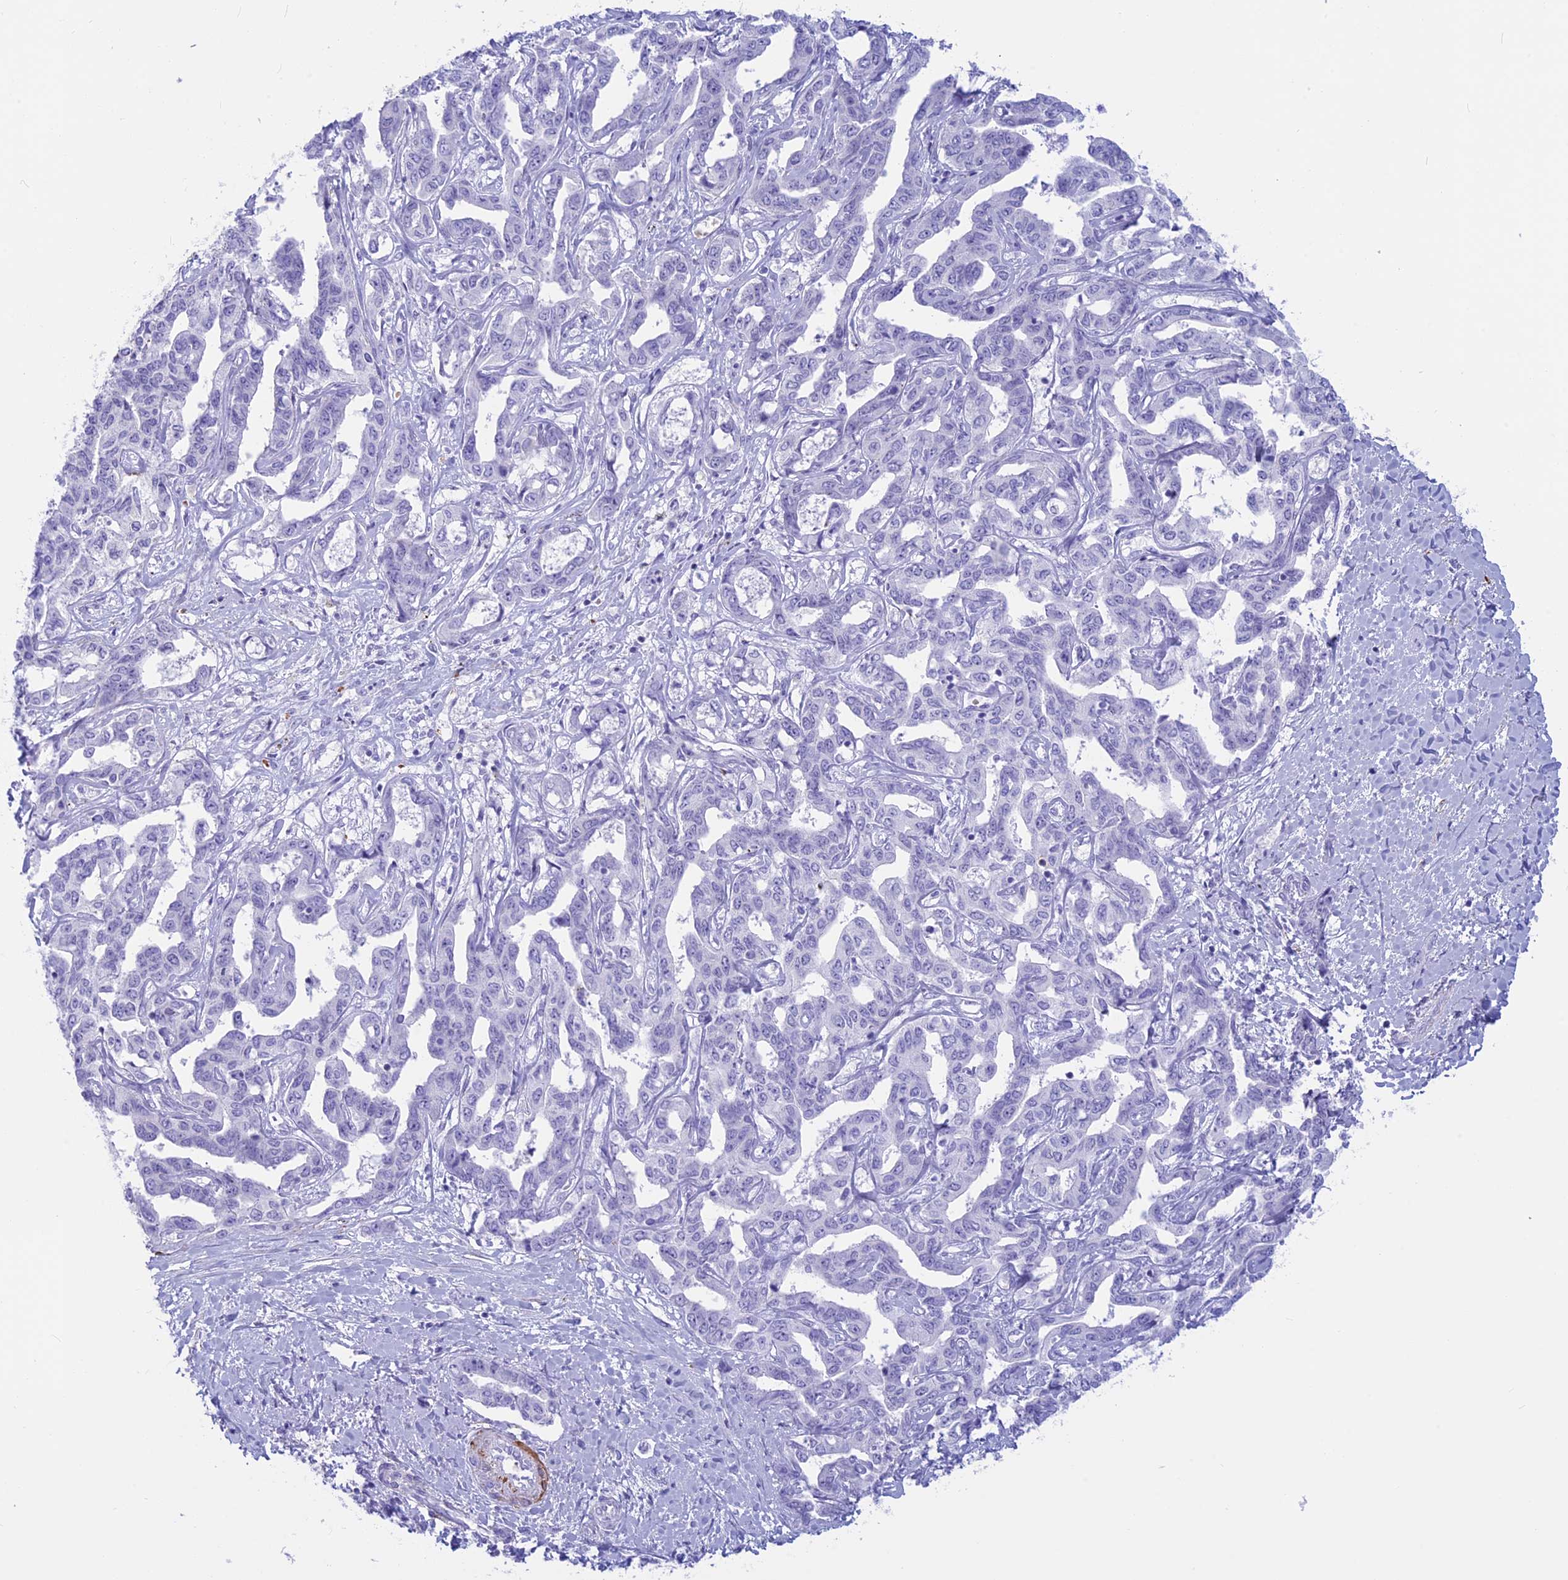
{"staining": {"intensity": "negative", "quantity": "none", "location": "none"}, "tissue": "liver cancer", "cell_type": "Tumor cells", "image_type": "cancer", "snomed": [{"axis": "morphology", "description": "Cholangiocarcinoma"}, {"axis": "topography", "description": "Liver"}], "caption": "Tumor cells are negative for brown protein staining in liver cancer.", "gene": "GAPDHS", "patient": {"sex": "male", "age": 59}}